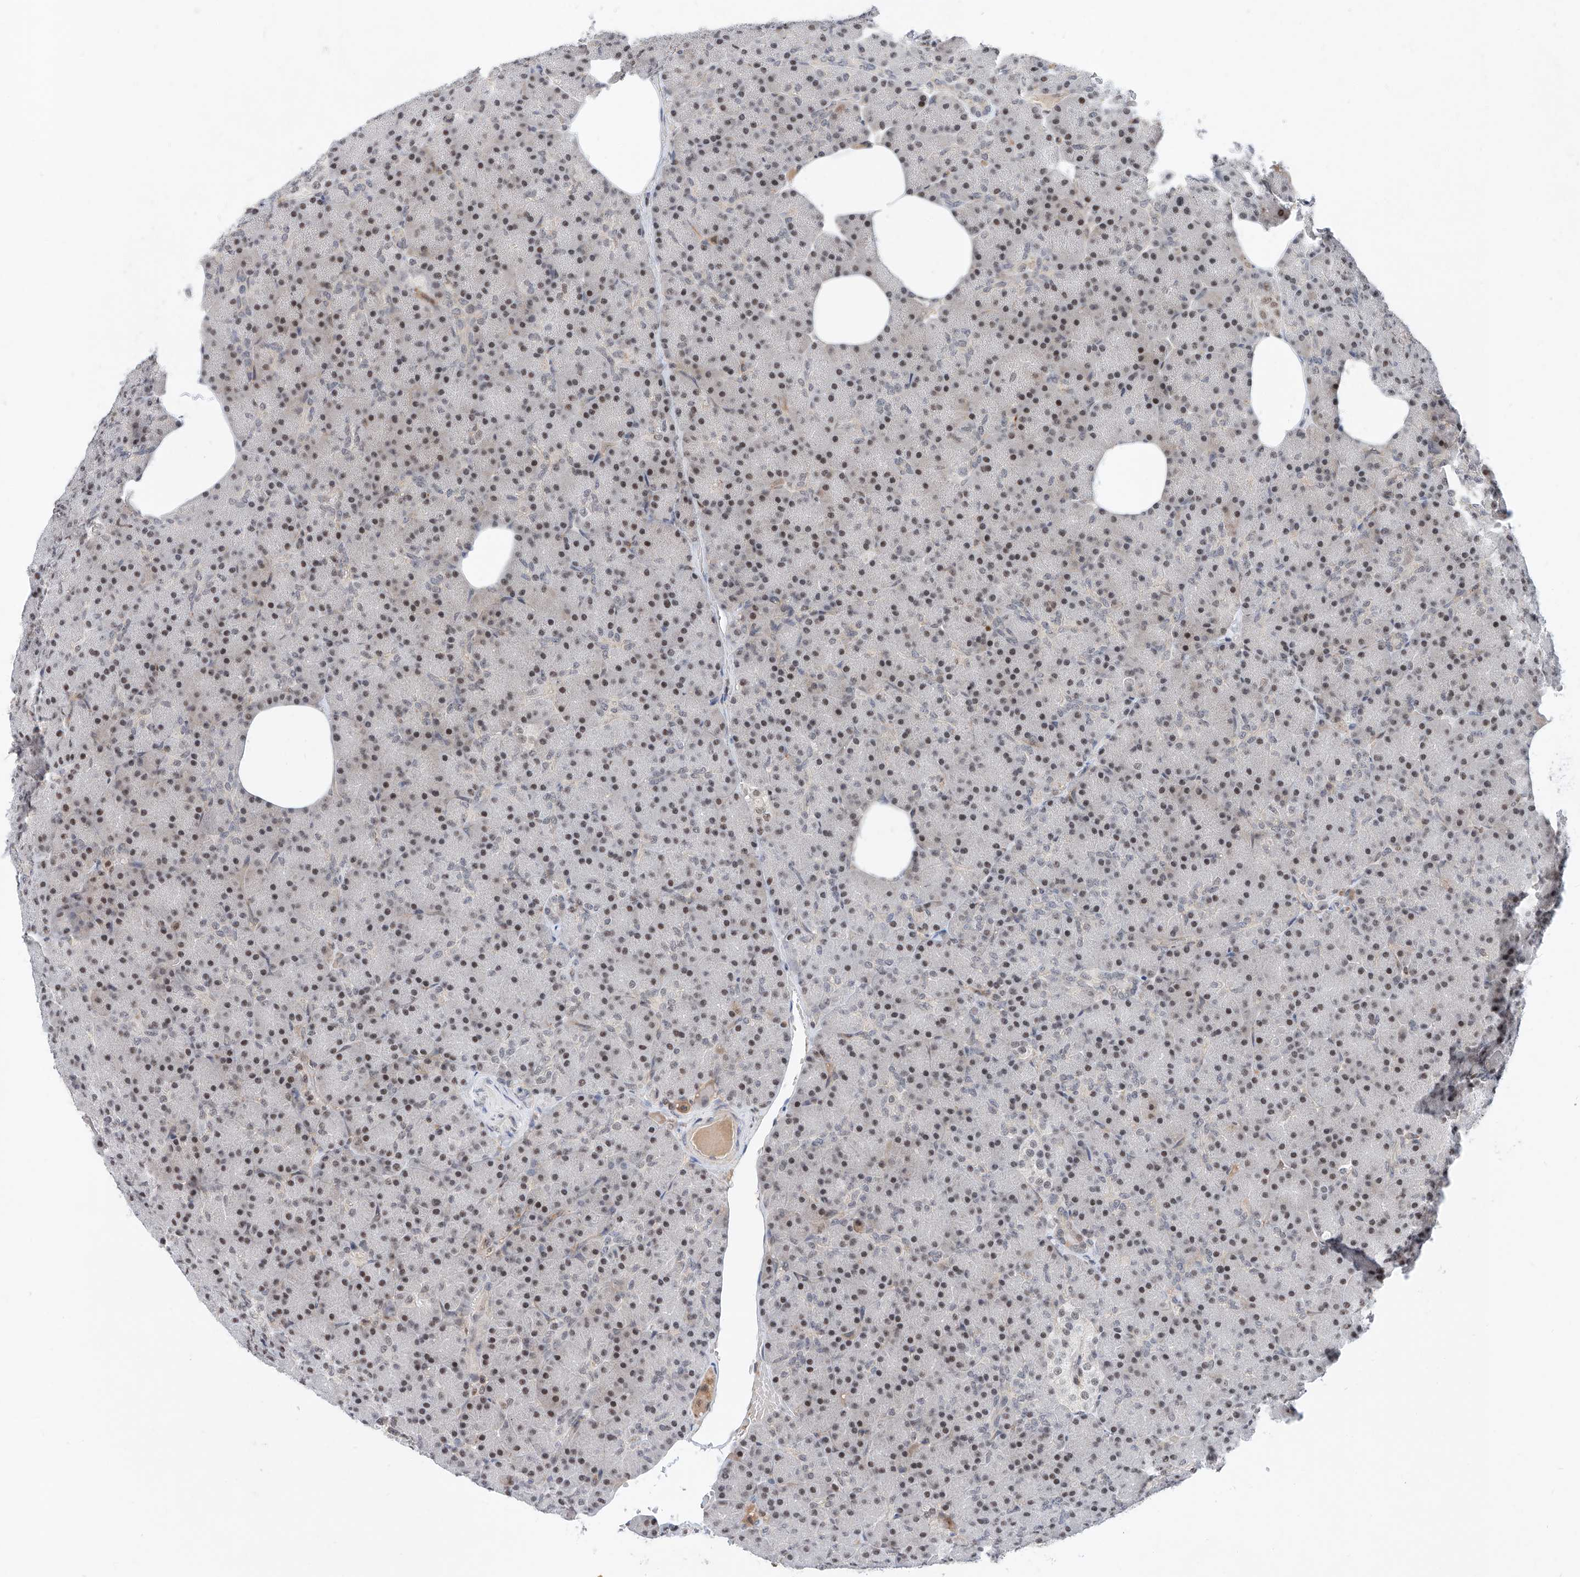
{"staining": {"intensity": "weak", "quantity": "25%-75%", "location": "nuclear"}, "tissue": "pancreas", "cell_type": "Exocrine glandular cells", "image_type": "normal", "snomed": [{"axis": "morphology", "description": "Normal tissue, NOS"}, {"axis": "topography", "description": "Pancreas"}], "caption": "Pancreas was stained to show a protein in brown. There is low levels of weak nuclear staining in approximately 25%-75% of exocrine glandular cells. (DAB IHC with brightfield microscopy, high magnification).", "gene": "SNRNP200", "patient": {"sex": "female", "age": 43}}